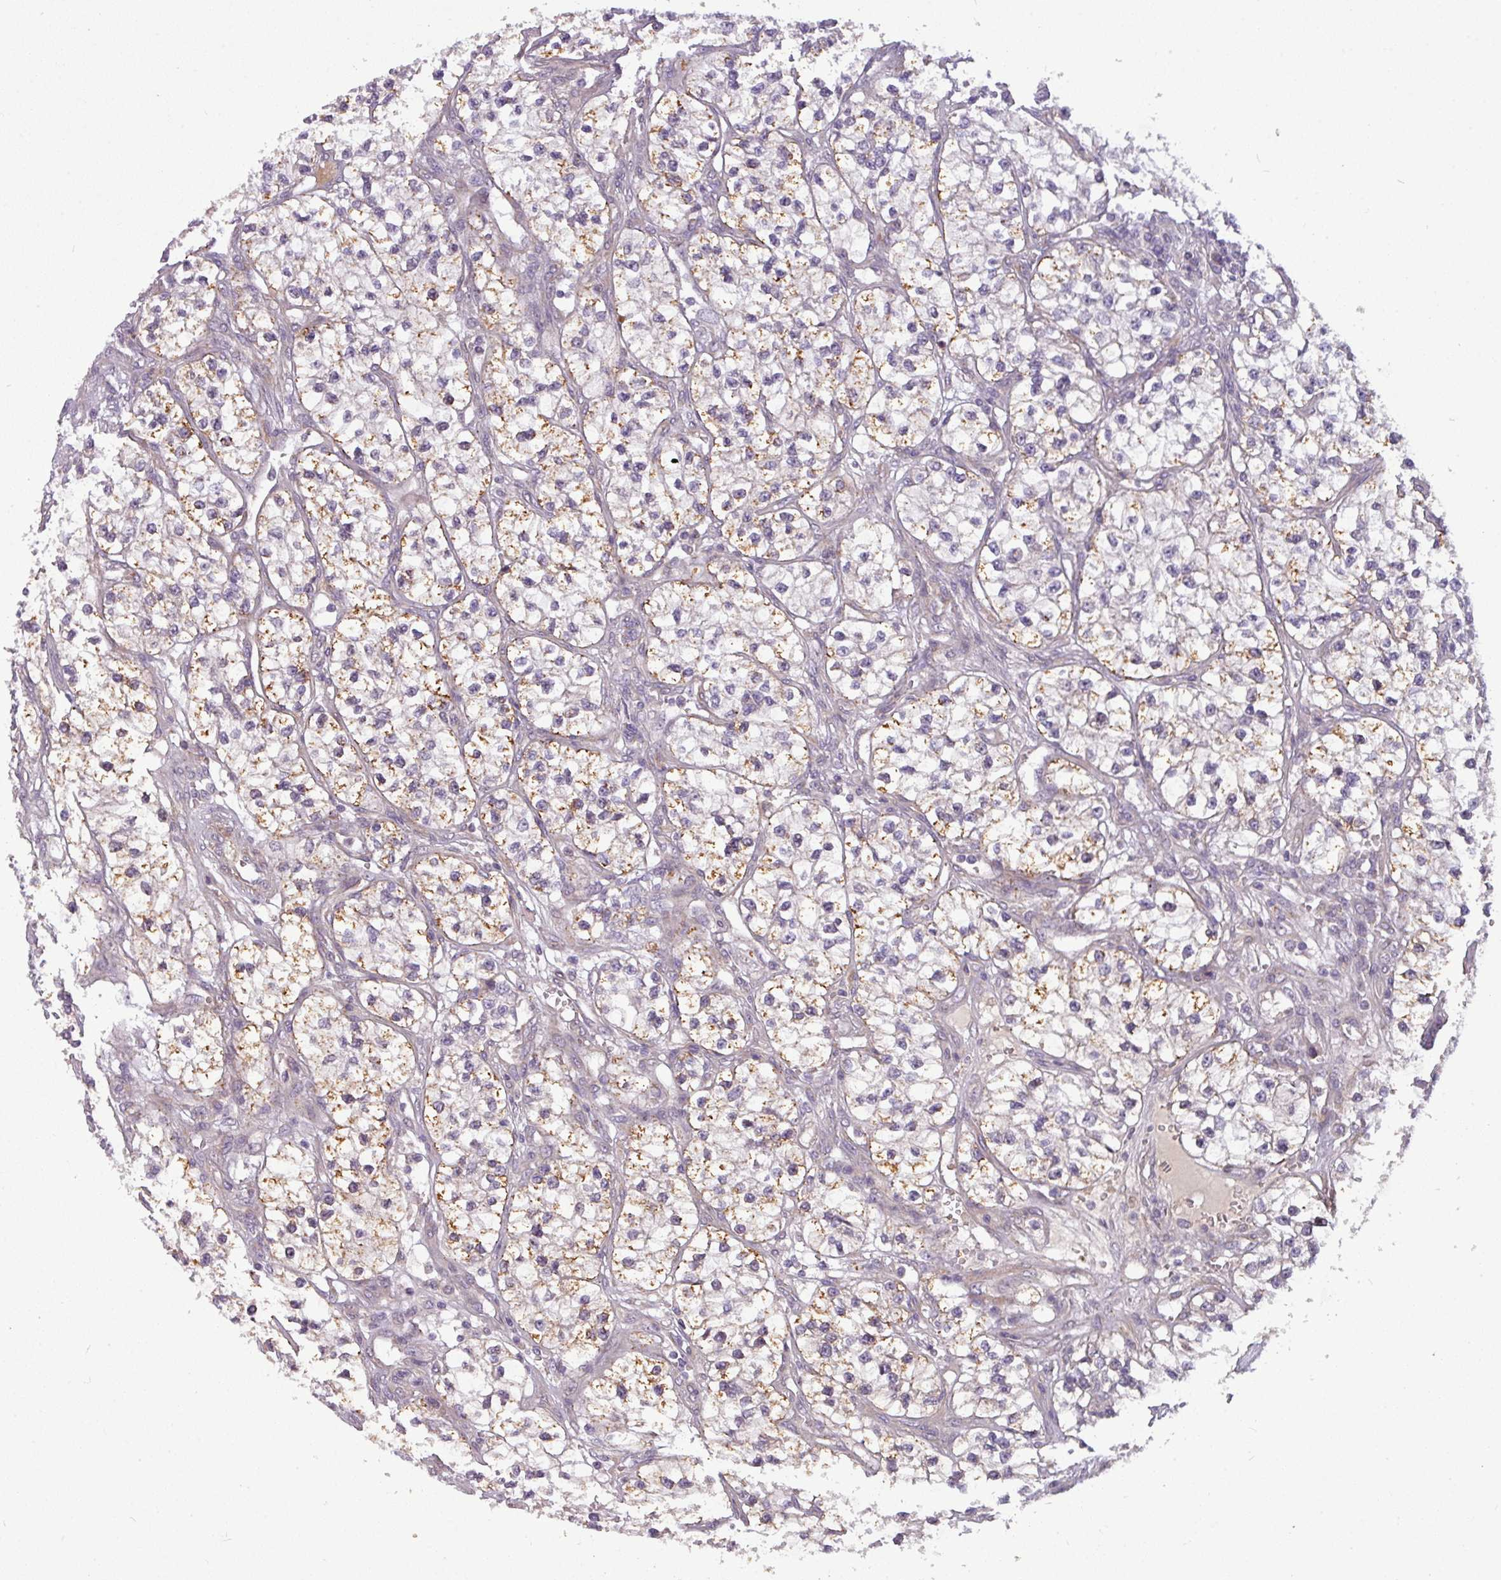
{"staining": {"intensity": "moderate", "quantity": "25%-75%", "location": "cytoplasmic/membranous"}, "tissue": "renal cancer", "cell_type": "Tumor cells", "image_type": "cancer", "snomed": [{"axis": "morphology", "description": "Adenocarcinoma, NOS"}, {"axis": "topography", "description": "Kidney"}], "caption": "This photomicrograph displays IHC staining of renal adenocarcinoma, with medium moderate cytoplasmic/membranous staining in approximately 25%-75% of tumor cells.", "gene": "ZNF35", "patient": {"sex": "female", "age": 57}}